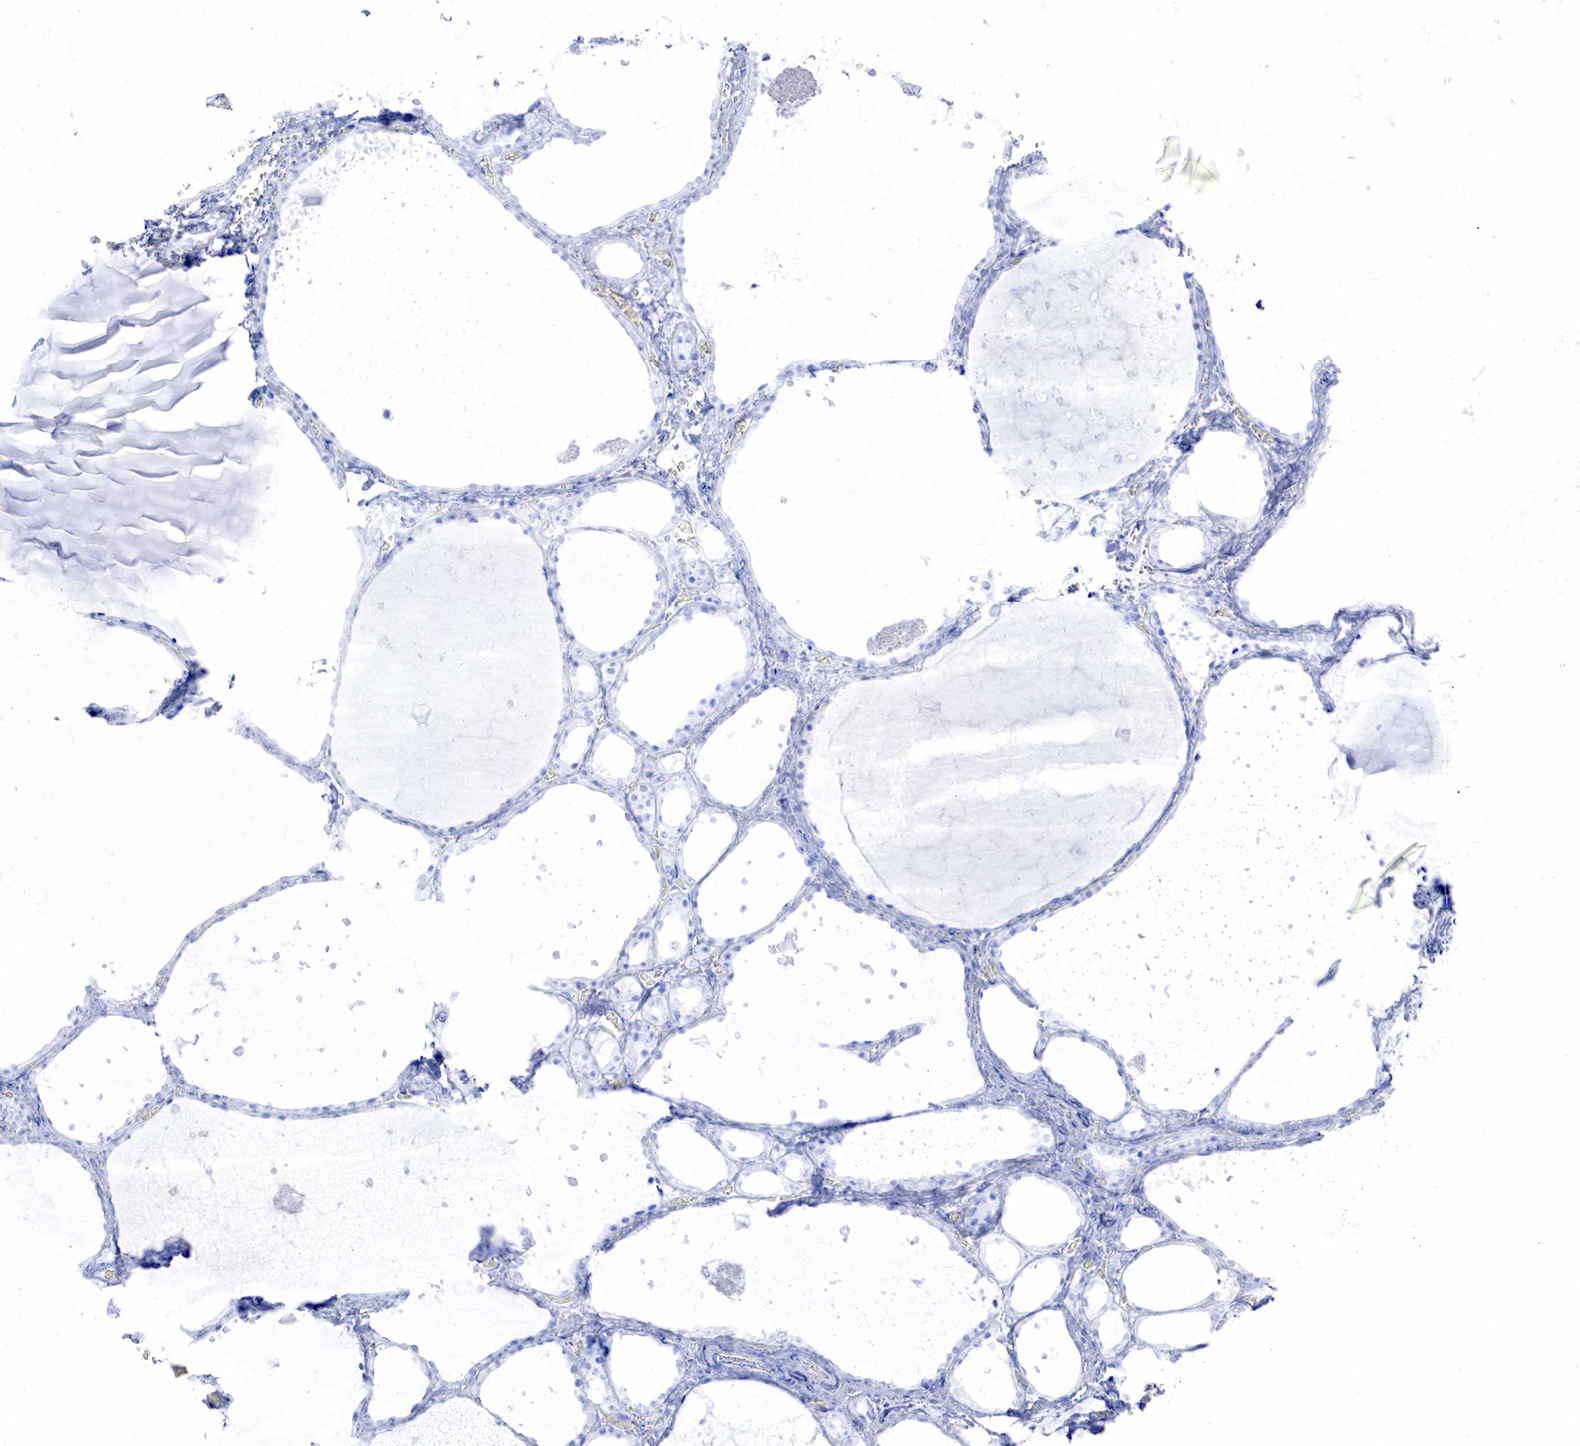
{"staining": {"intensity": "negative", "quantity": "none", "location": "none"}, "tissue": "thyroid gland", "cell_type": "Glandular cells", "image_type": "normal", "snomed": [{"axis": "morphology", "description": "Normal tissue, NOS"}, {"axis": "topography", "description": "Thyroid gland"}], "caption": "This is an immunohistochemistry (IHC) image of normal thyroid gland. There is no positivity in glandular cells.", "gene": "PTH", "patient": {"sex": "male", "age": 76}}